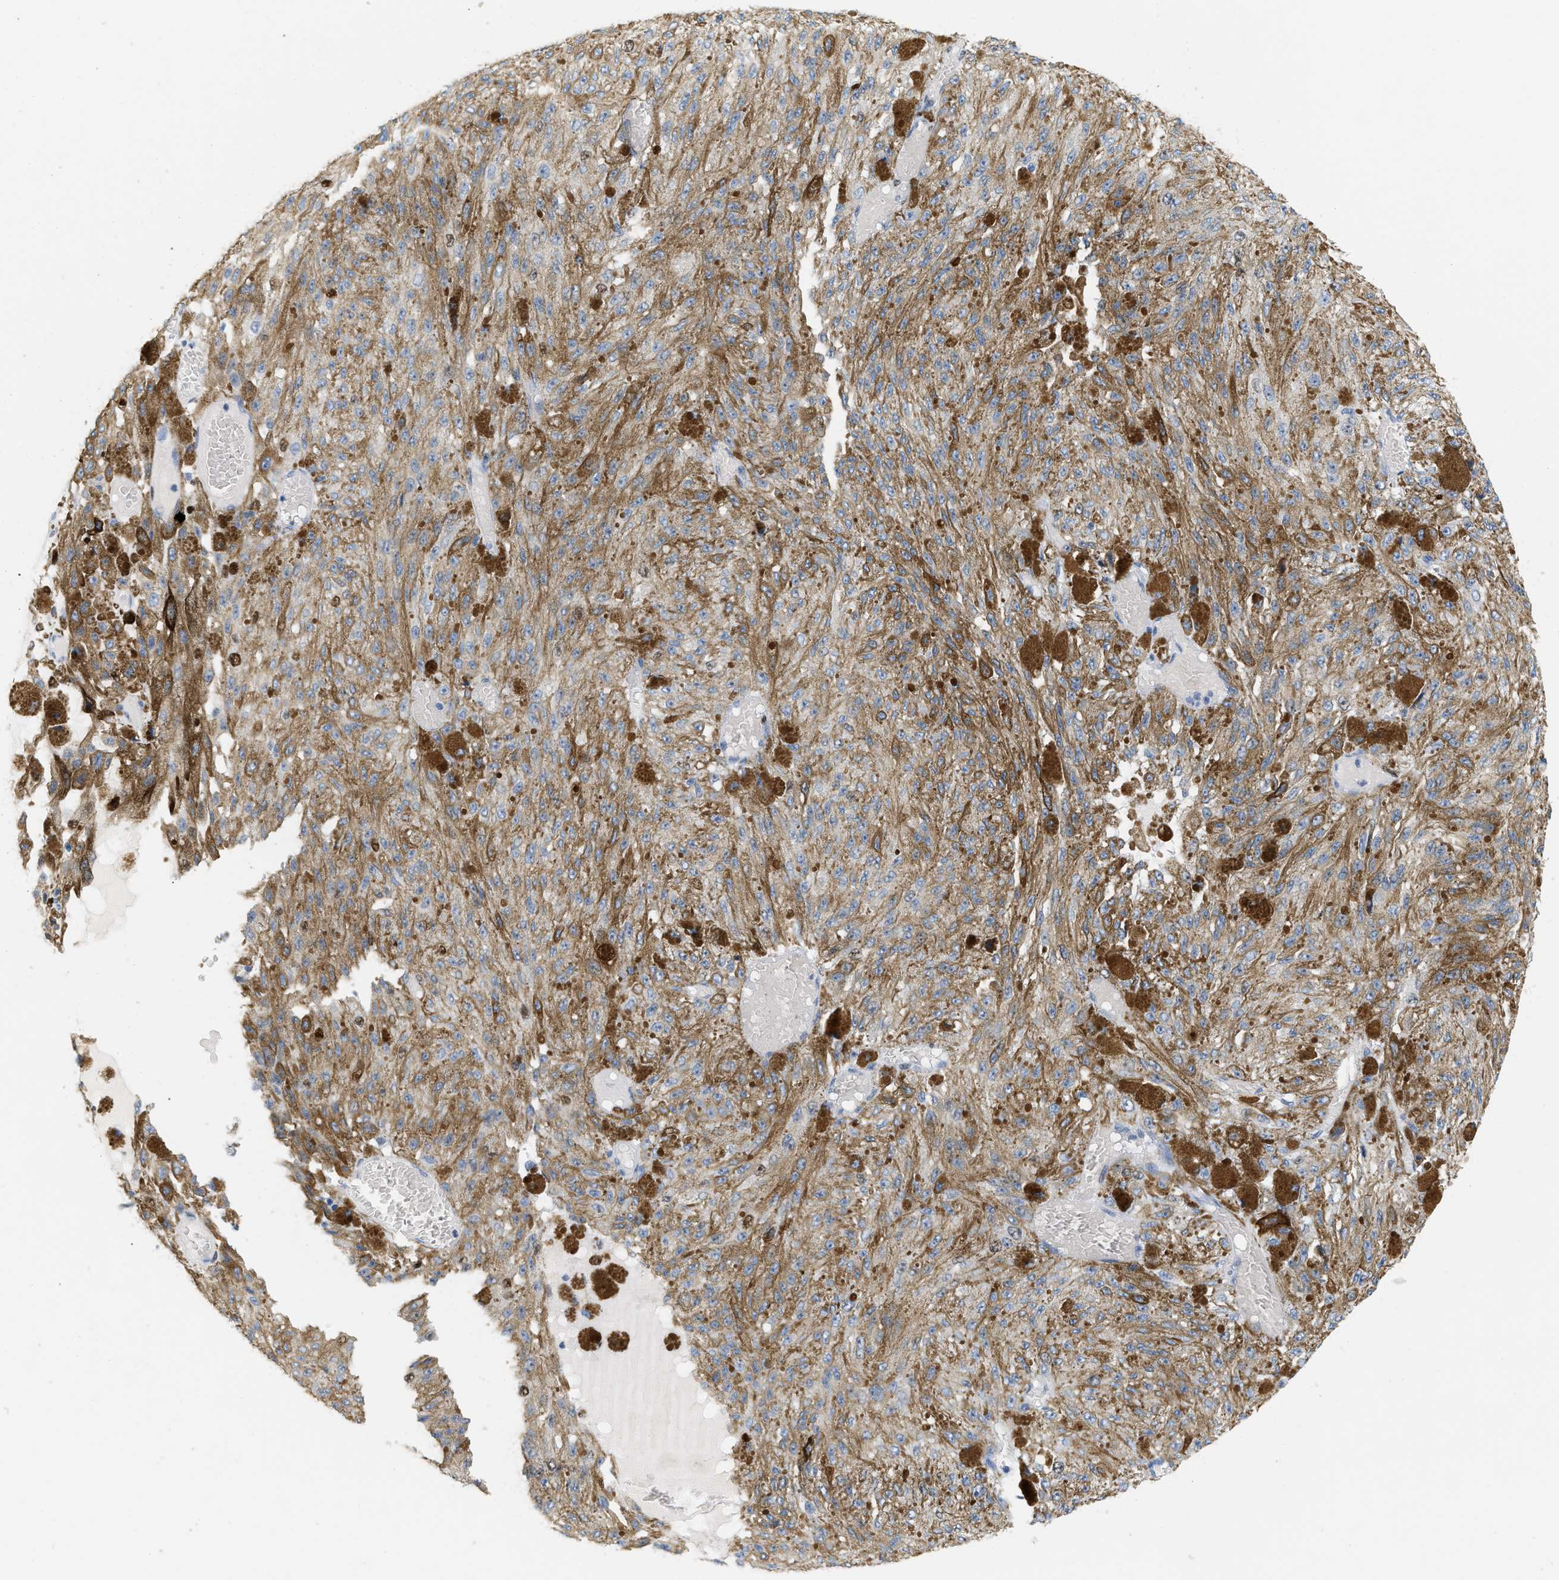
{"staining": {"intensity": "moderate", "quantity": ">75%", "location": "nuclear"}, "tissue": "melanoma", "cell_type": "Tumor cells", "image_type": "cancer", "snomed": [{"axis": "morphology", "description": "Malignant melanoma, NOS"}, {"axis": "topography", "description": "Other"}], "caption": "Brown immunohistochemical staining in human melanoma demonstrates moderate nuclear staining in approximately >75% of tumor cells.", "gene": "MCM7", "patient": {"sex": "male", "age": 79}}